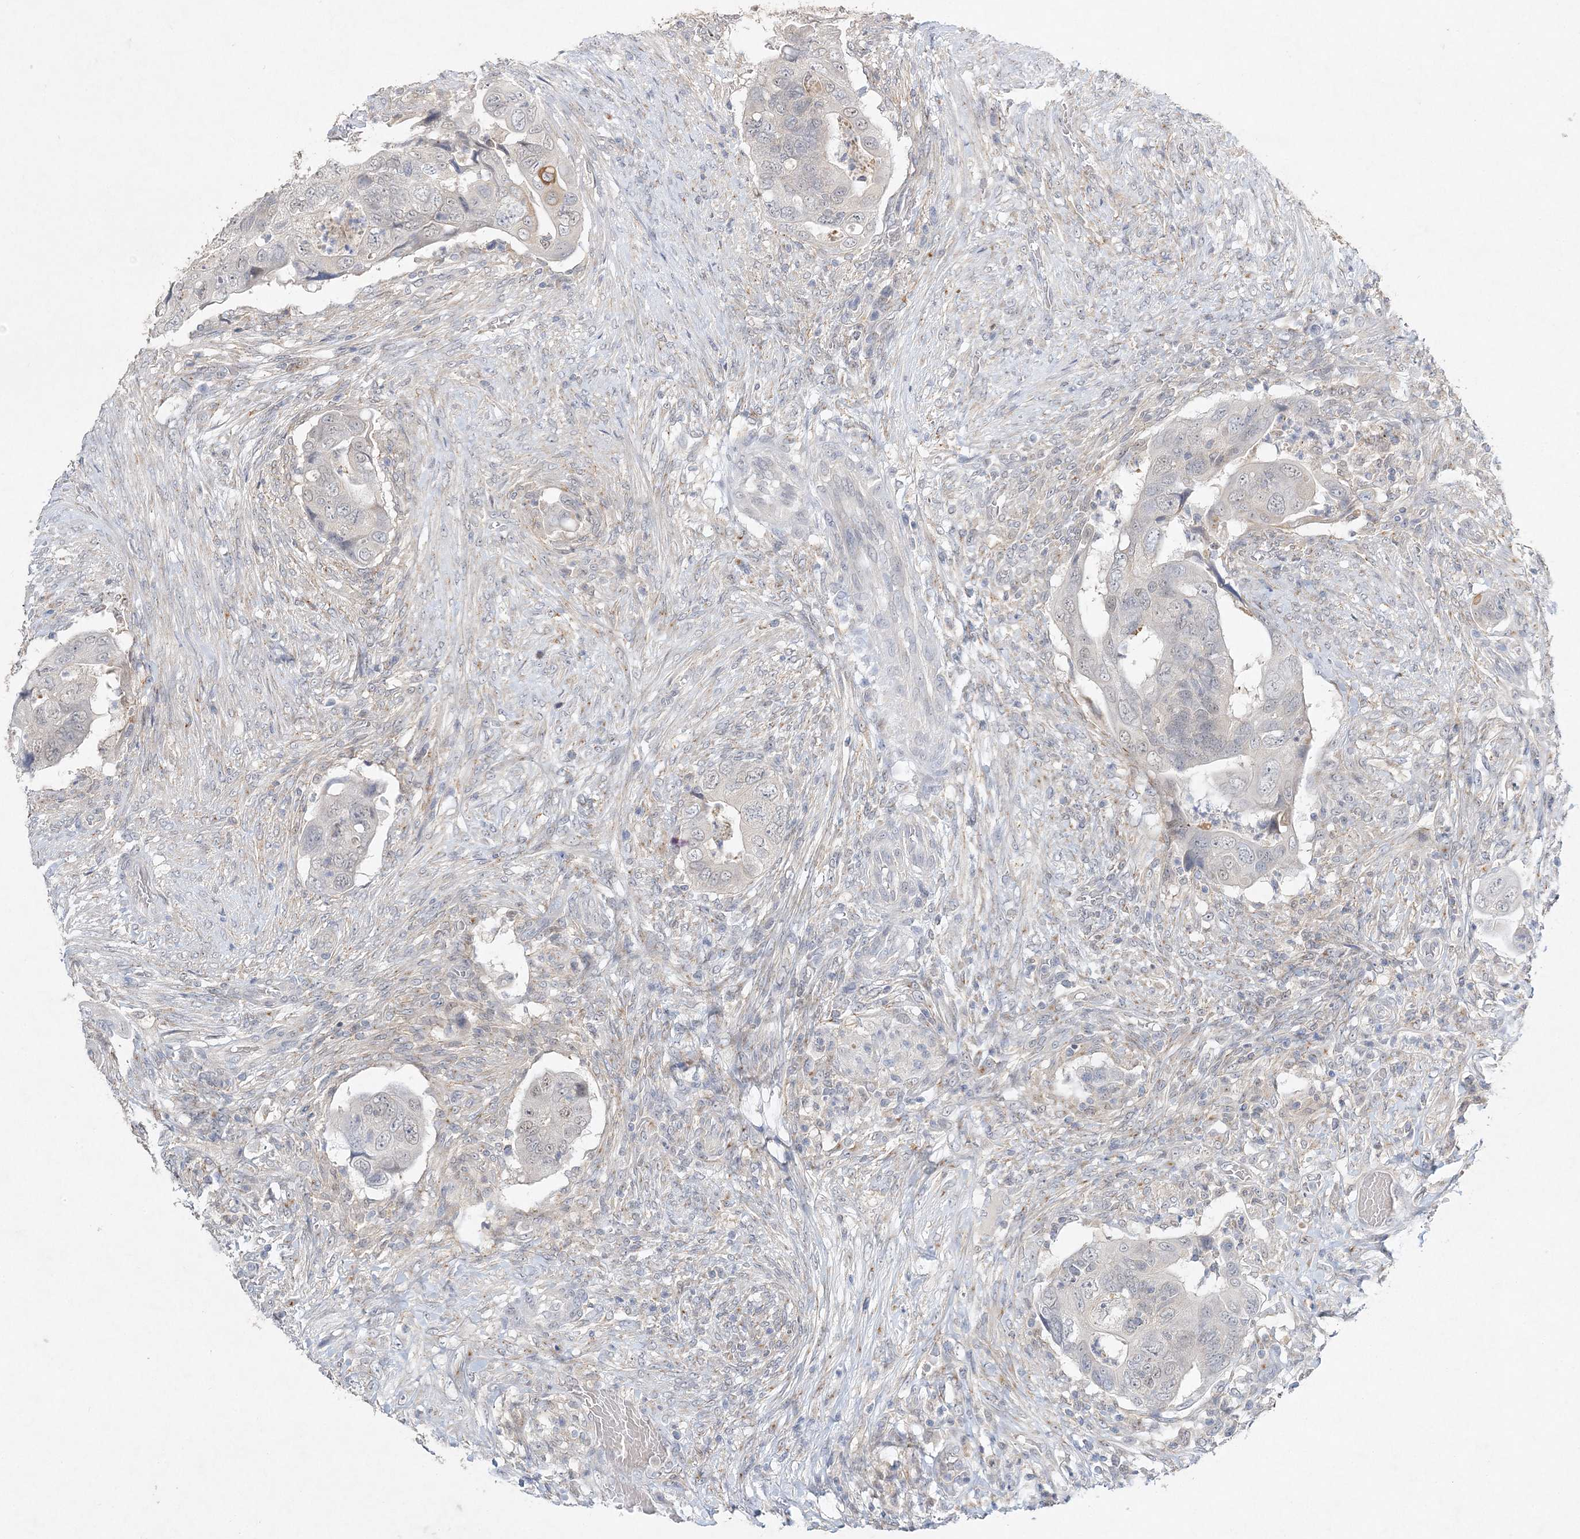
{"staining": {"intensity": "moderate", "quantity": "<25%", "location": "cytoplasmic/membranous,nuclear"}, "tissue": "colorectal cancer", "cell_type": "Tumor cells", "image_type": "cancer", "snomed": [{"axis": "morphology", "description": "Adenocarcinoma, NOS"}, {"axis": "topography", "description": "Rectum"}], "caption": "Adenocarcinoma (colorectal) stained with a protein marker demonstrates moderate staining in tumor cells.", "gene": "MAT2B", "patient": {"sex": "male", "age": 63}}